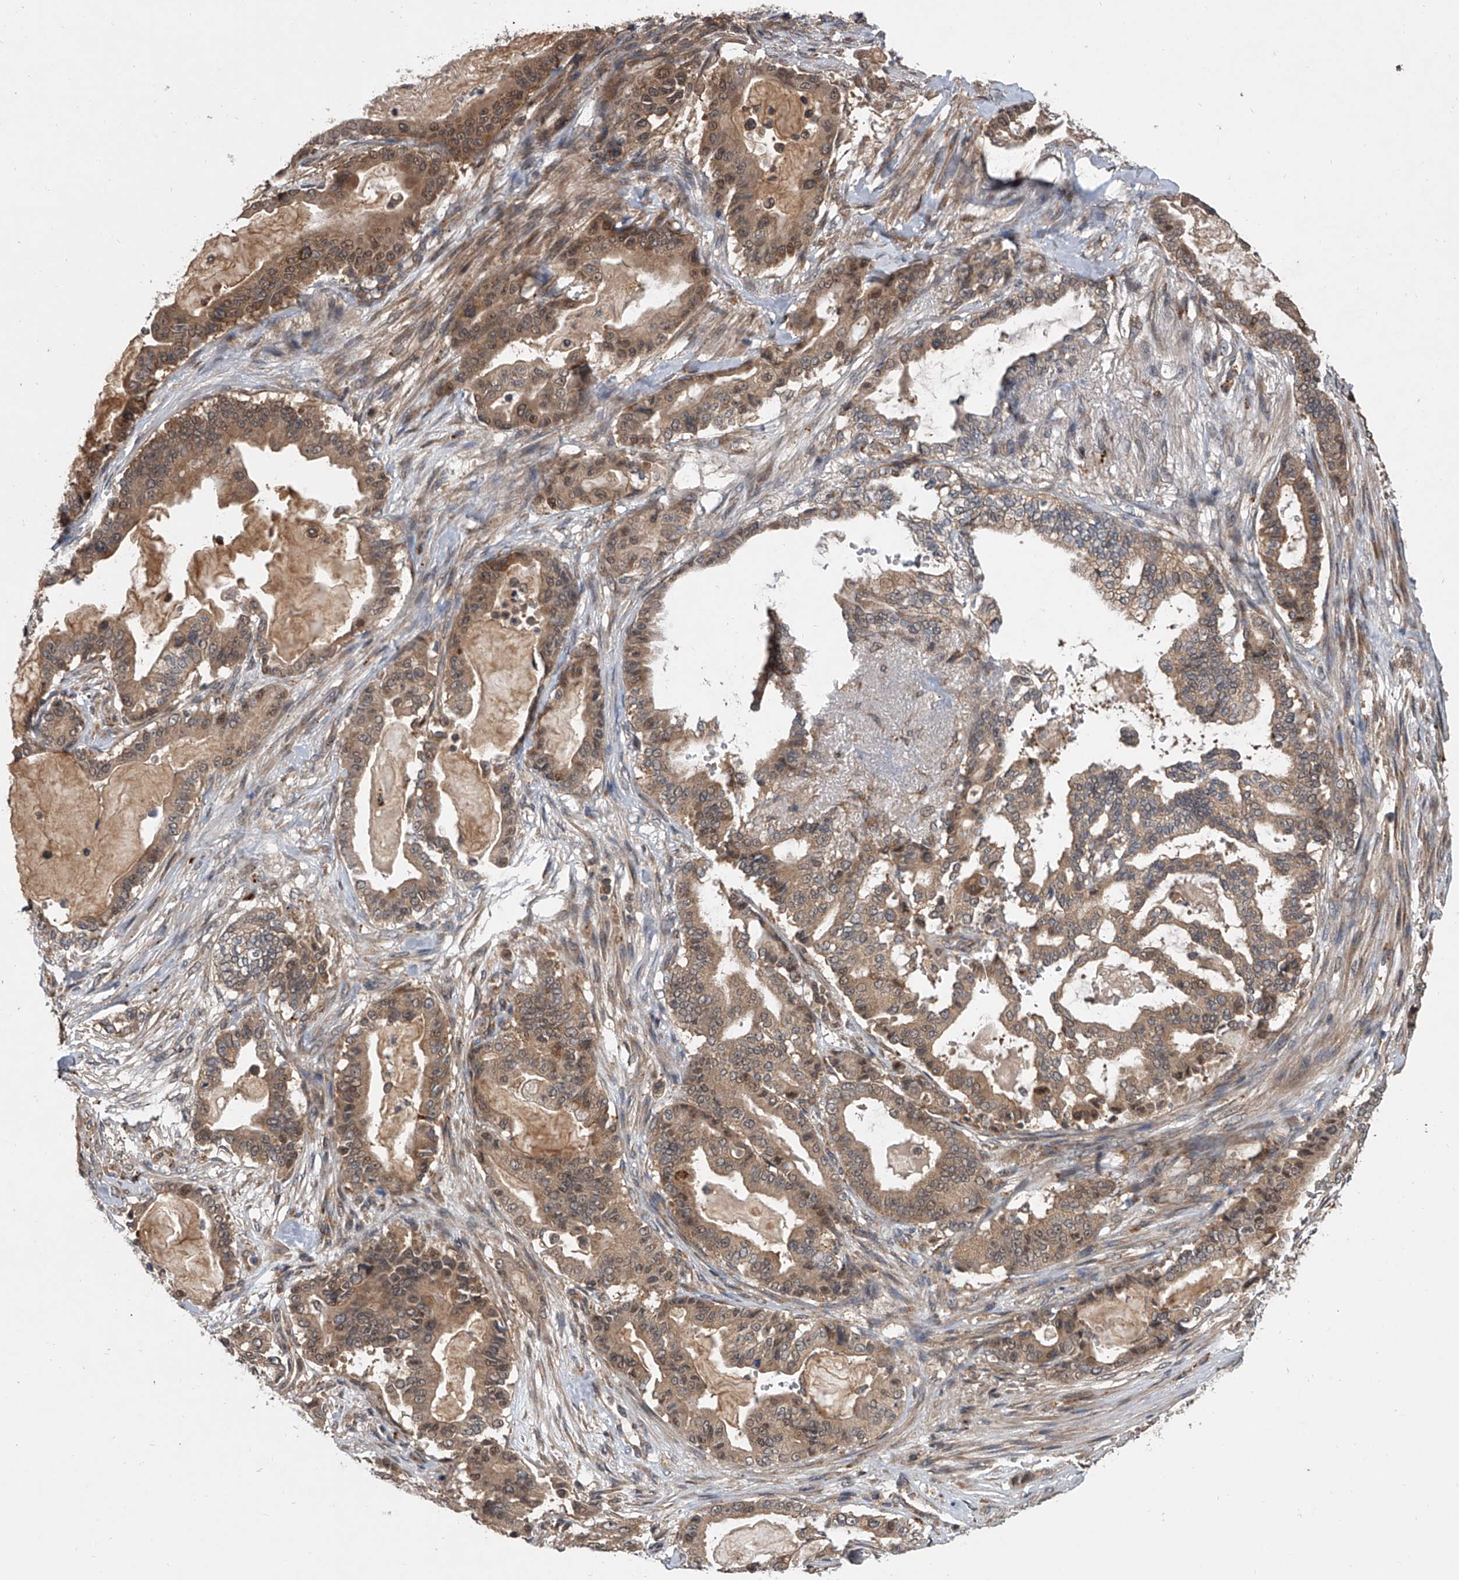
{"staining": {"intensity": "moderate", "quantity": ">75%", "location": "cytoplasmic/membranous,nuclear"}, "tissue": "pancreatic cancer", "cell_type": "Tumor cells", "image_type": "cancer", "snomed": [{"axis": "morphology", "description": "Adenocarcinoma, NOS"}, {"axis": "topography", "description": "Pancreas"}], "caption": "This is an image of IHC staining of pancreatic cancer, which shows moderate expression in the cytoplasmic/membranous and nuclear of tumor cells.", "gene": "GEMIN8", "patient": {"sex": "male", "age": 63}}